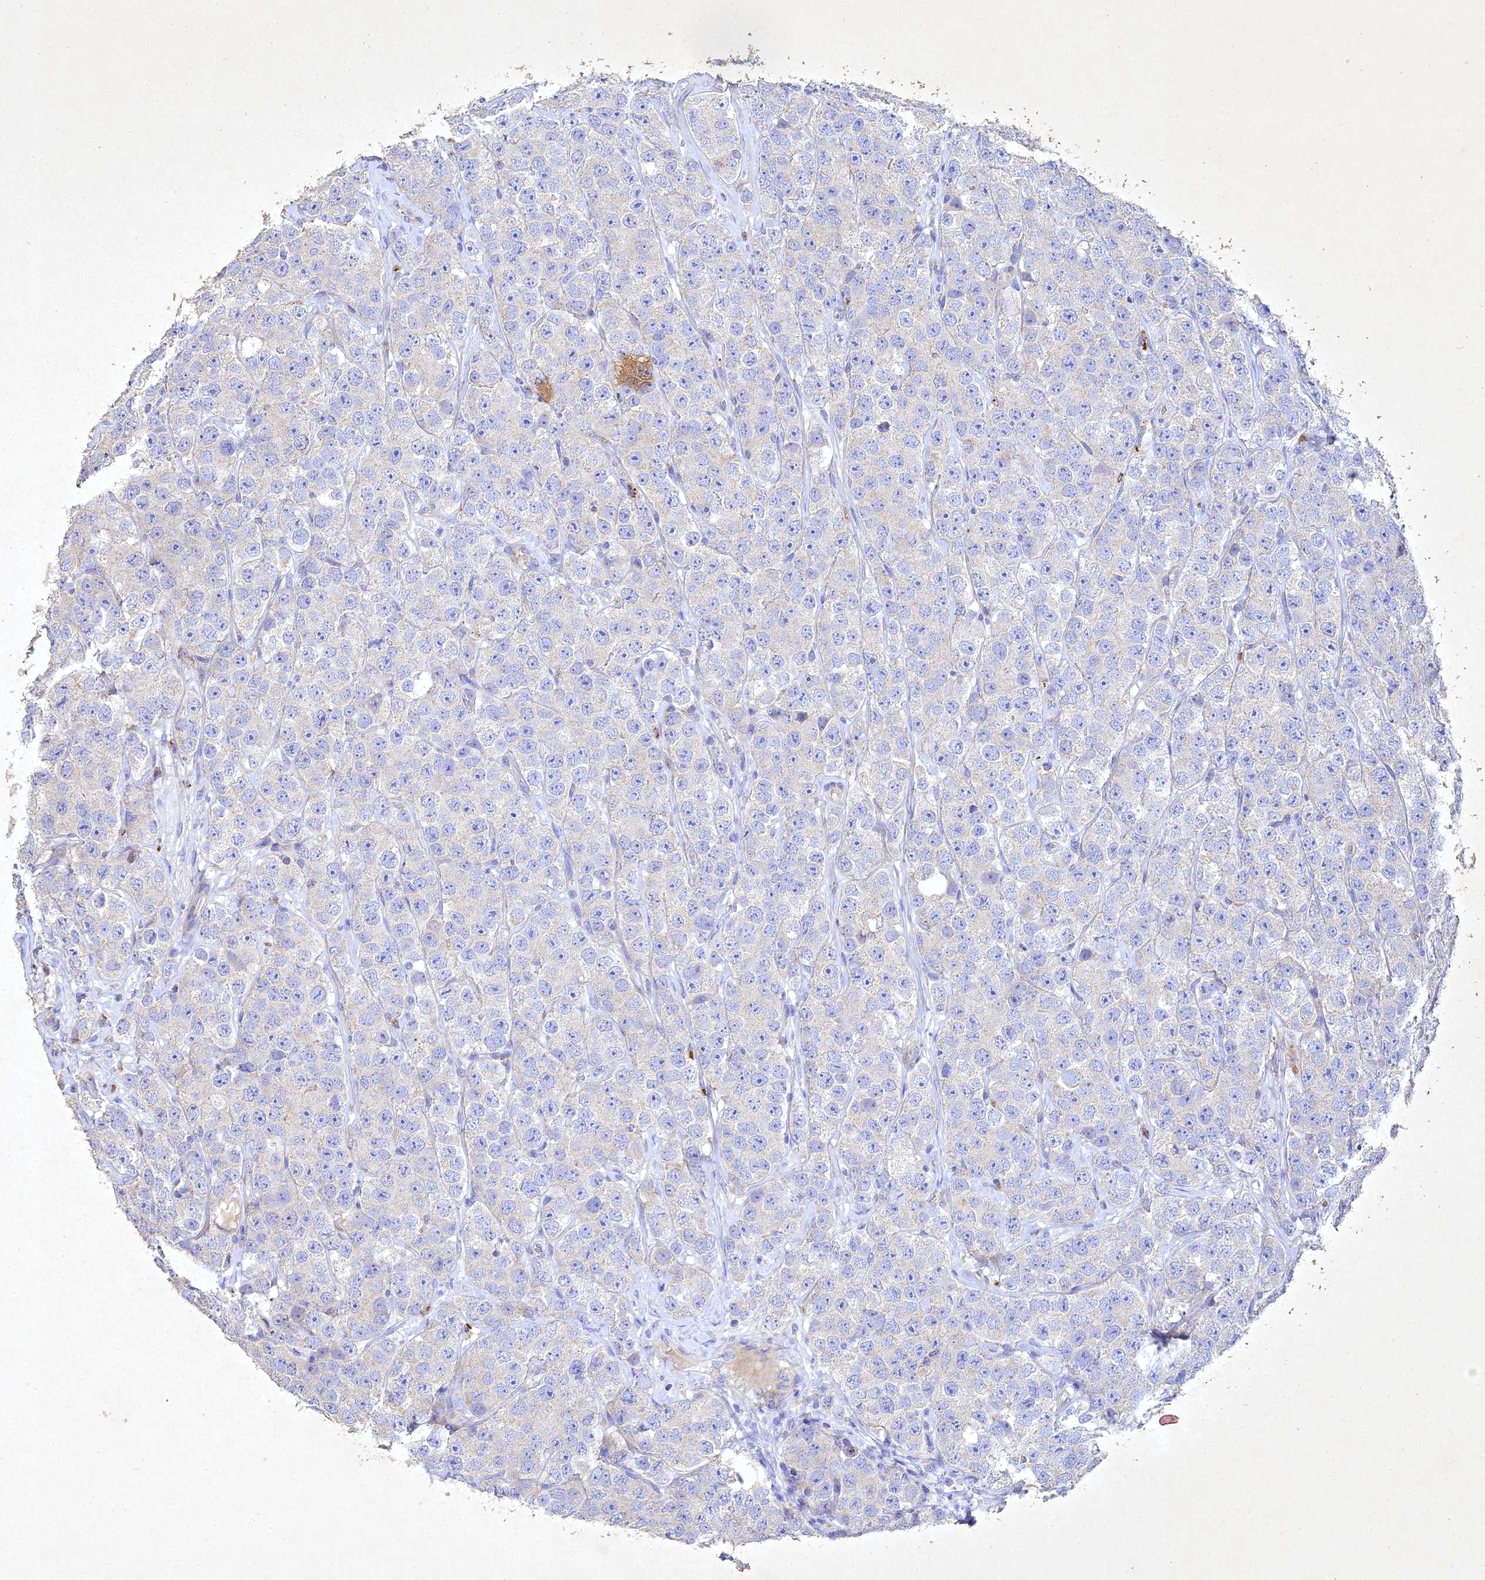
{"staining": {"intensity": "negative", "quantity": "none", "location": "none"}, "tissue": "testis cancer", "cell_type": "Tumor cells", "image_type": "cancer", "snomed": [{"axis": "morphology", "description": "Seminoma, NOS"}, {"axis": "topography", "description": "Testis"}], "caption": "IHC of human testis seminoma demonstrates no positivity in tumor cells.", "gene": "NDUFV1", "patient": {"sex": "male", "age": 28}}